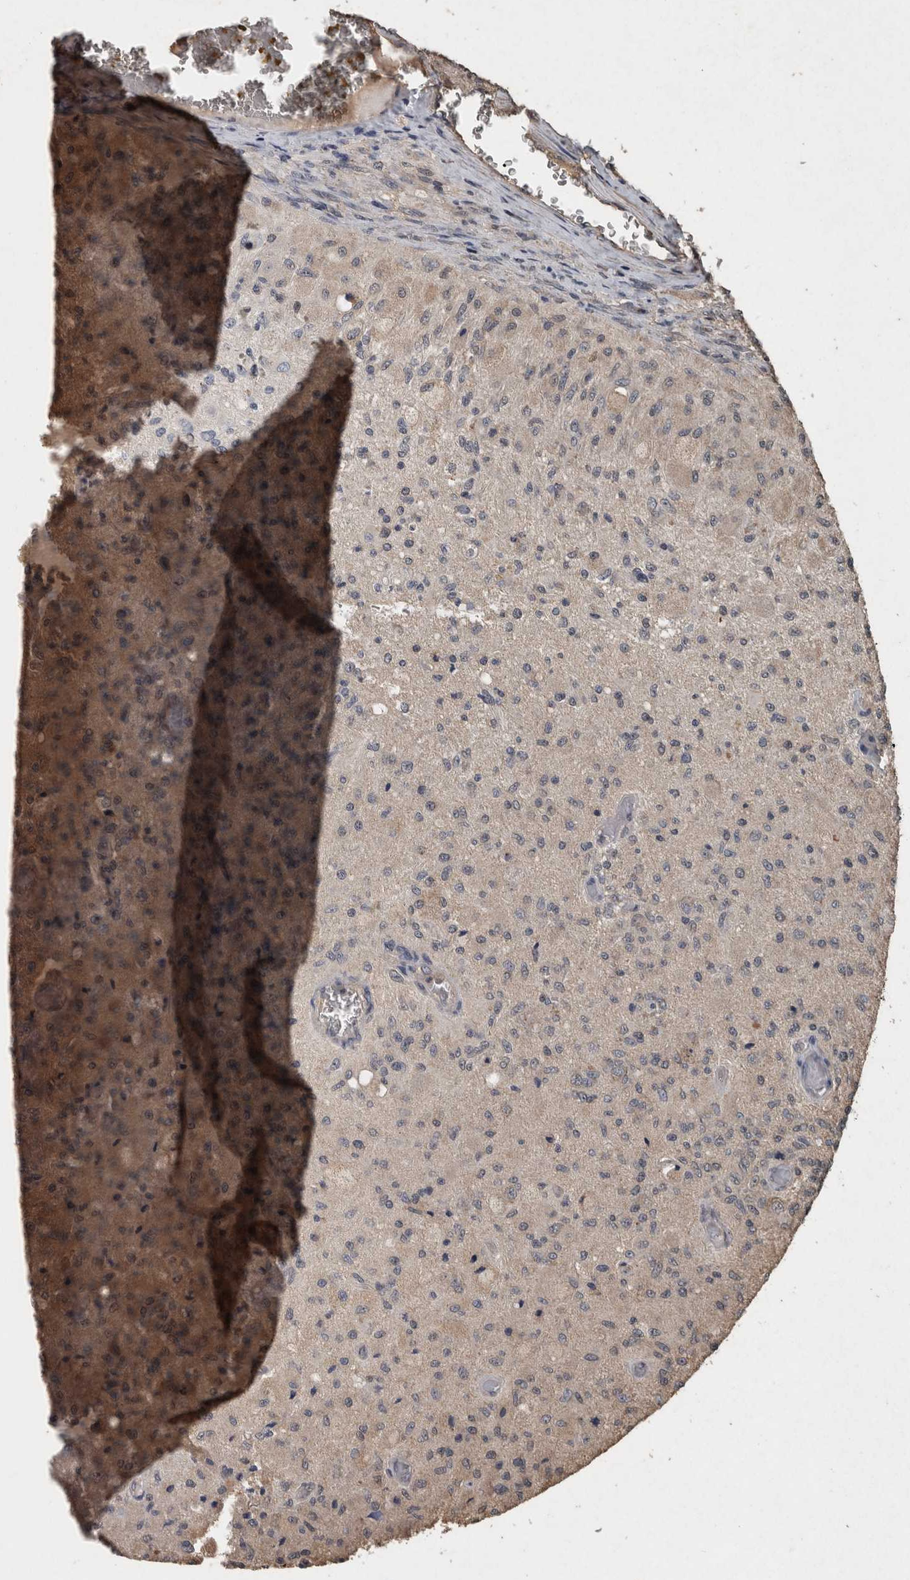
{"staining": {"intensity": "negative", "quantity": "none", "location": "none"}, "tissue": "glioma", "cell_type": "Tumor cells", "image_type": "cancer", "snomed": [{"axis": "morphology", "description": "Normal tissue, NOS"}, {"axis": "morphology", "description": "Glioma, malignant, High grade"}, {"axis": "topography", "description": "Cerebral cortex"}], "caption": "IHC image of neoplastic tissue: human glioma stained with DAB demonstrates no significant protein staining in tumor cells.", "gene": "FGFRL1", "patient": {"sex": "male", "age": 77}}